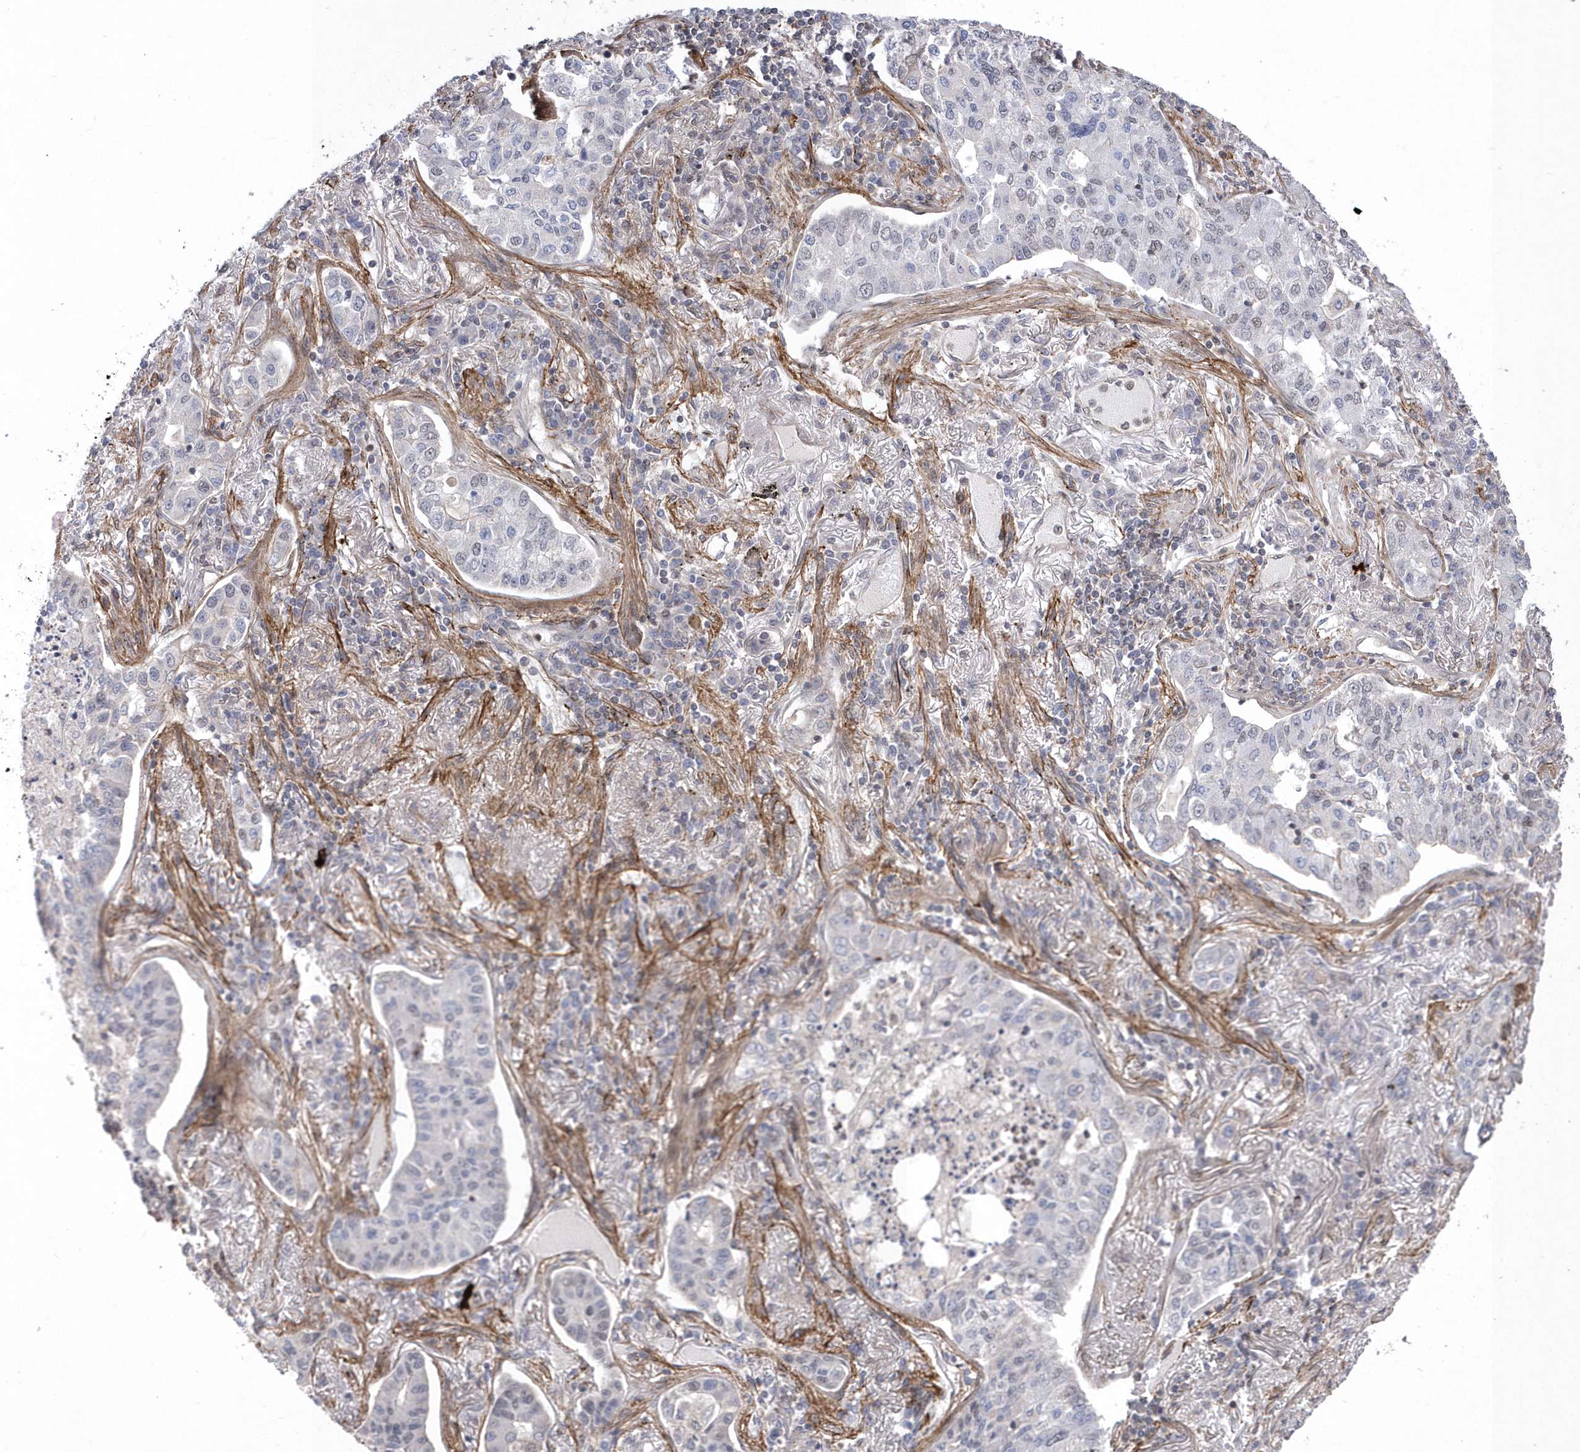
{"staining": {"intensity": "negative", "quantity": "none", "location": "none"}, "tissue": "lung cancer", "cell_type": "Tumor cells", "image_type": "cancer", "snomed": [{"axis": "morphology", "description": "Adenocarcinoma, NOS"}, {"axis": "topography", "description": "Lung"}], "caption": "There is no significant positivity in tumor cells of lung cancer.", "gene": "BOD1L1", "patient": {"sex": "male", "age": 49}}